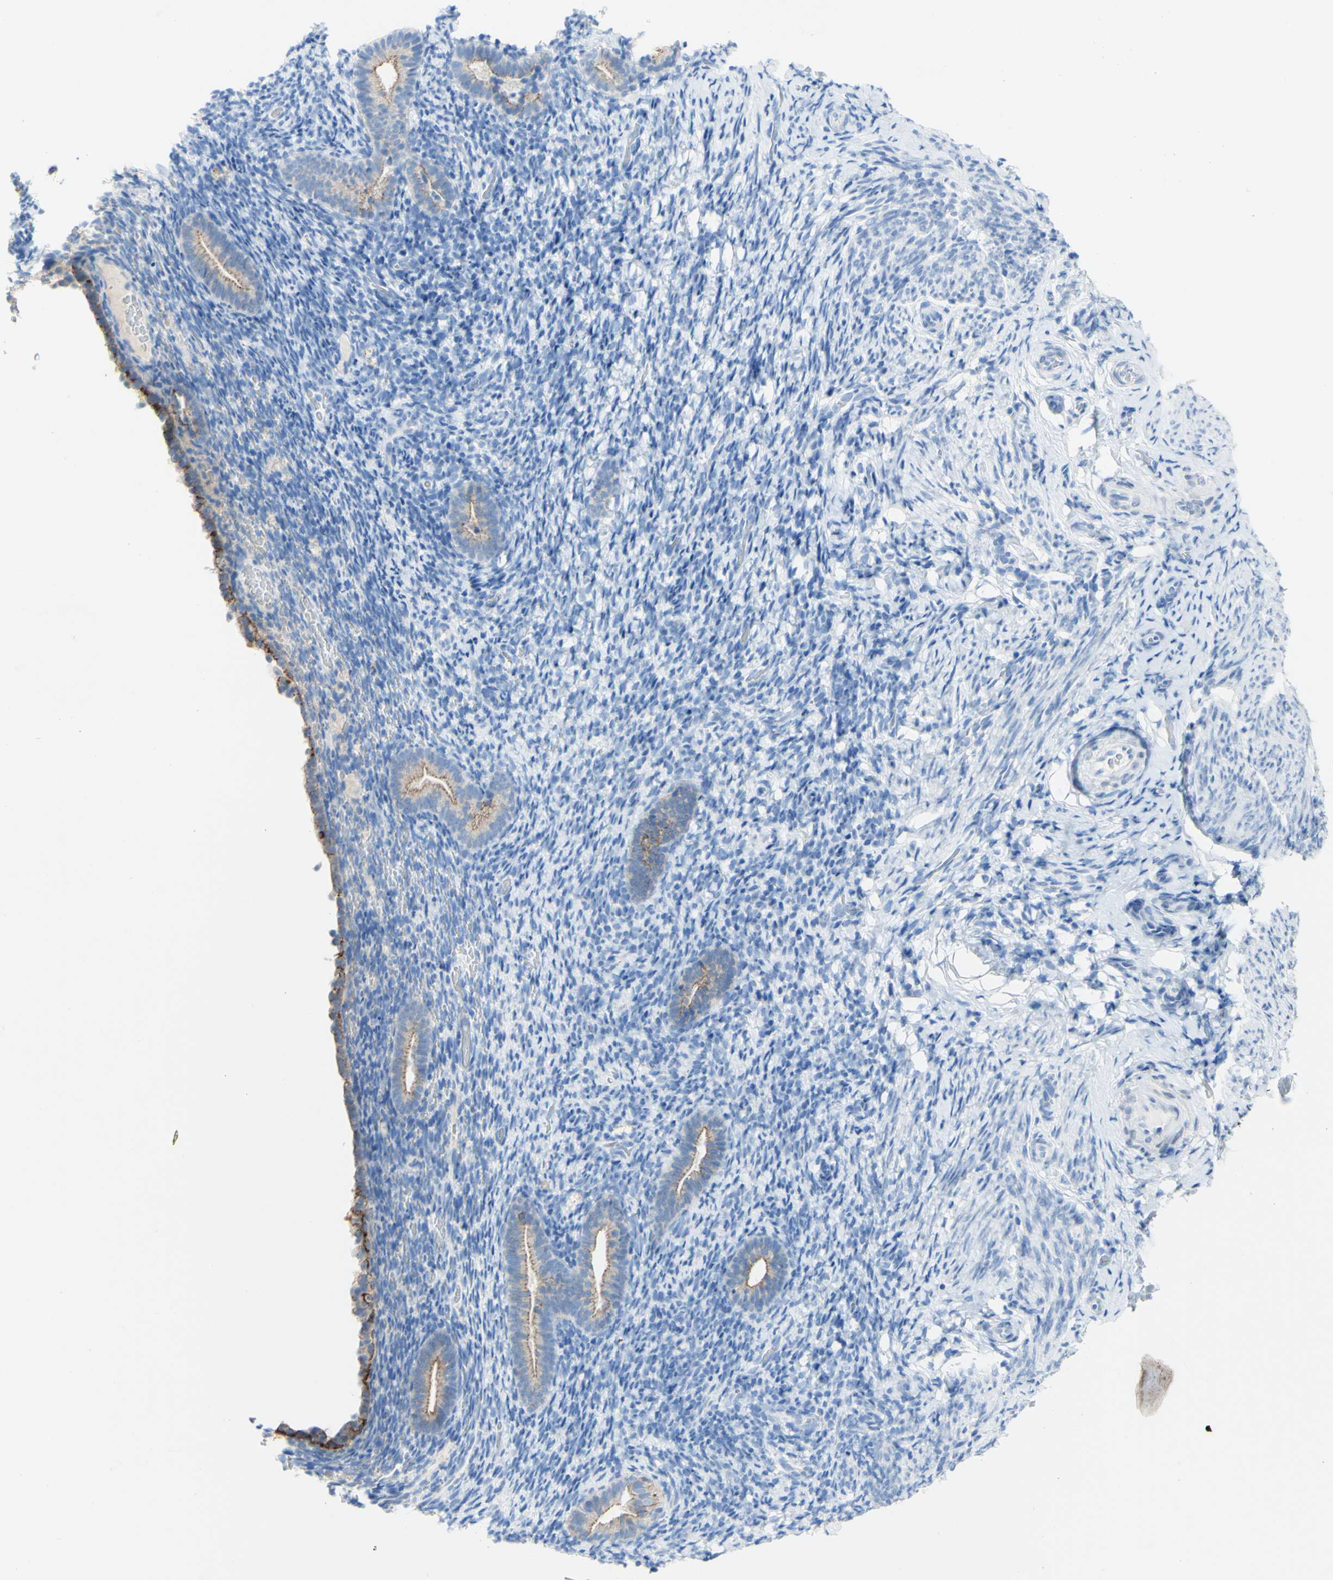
{"staining": {"intensity": "negative", "quantity": "none", "location": "none"}, "tissue": "endometrium", "cell_type": "Cells in endometrial stroma", "image_type": "normal", "snomed": [{"axis": "morphology", "description": "Normal tissue, NOS"}, {"axis": "topography", "description": "Endometrium"}], "caption": "Unremarkable endometrium was stained to show a protein in brown. There is no significant expression in cells in endometrial stroma. (DAB IHC with hematoxylin counter stain).", "gene": "DSC2", "patient": {"sex": "female", "age": 51}}